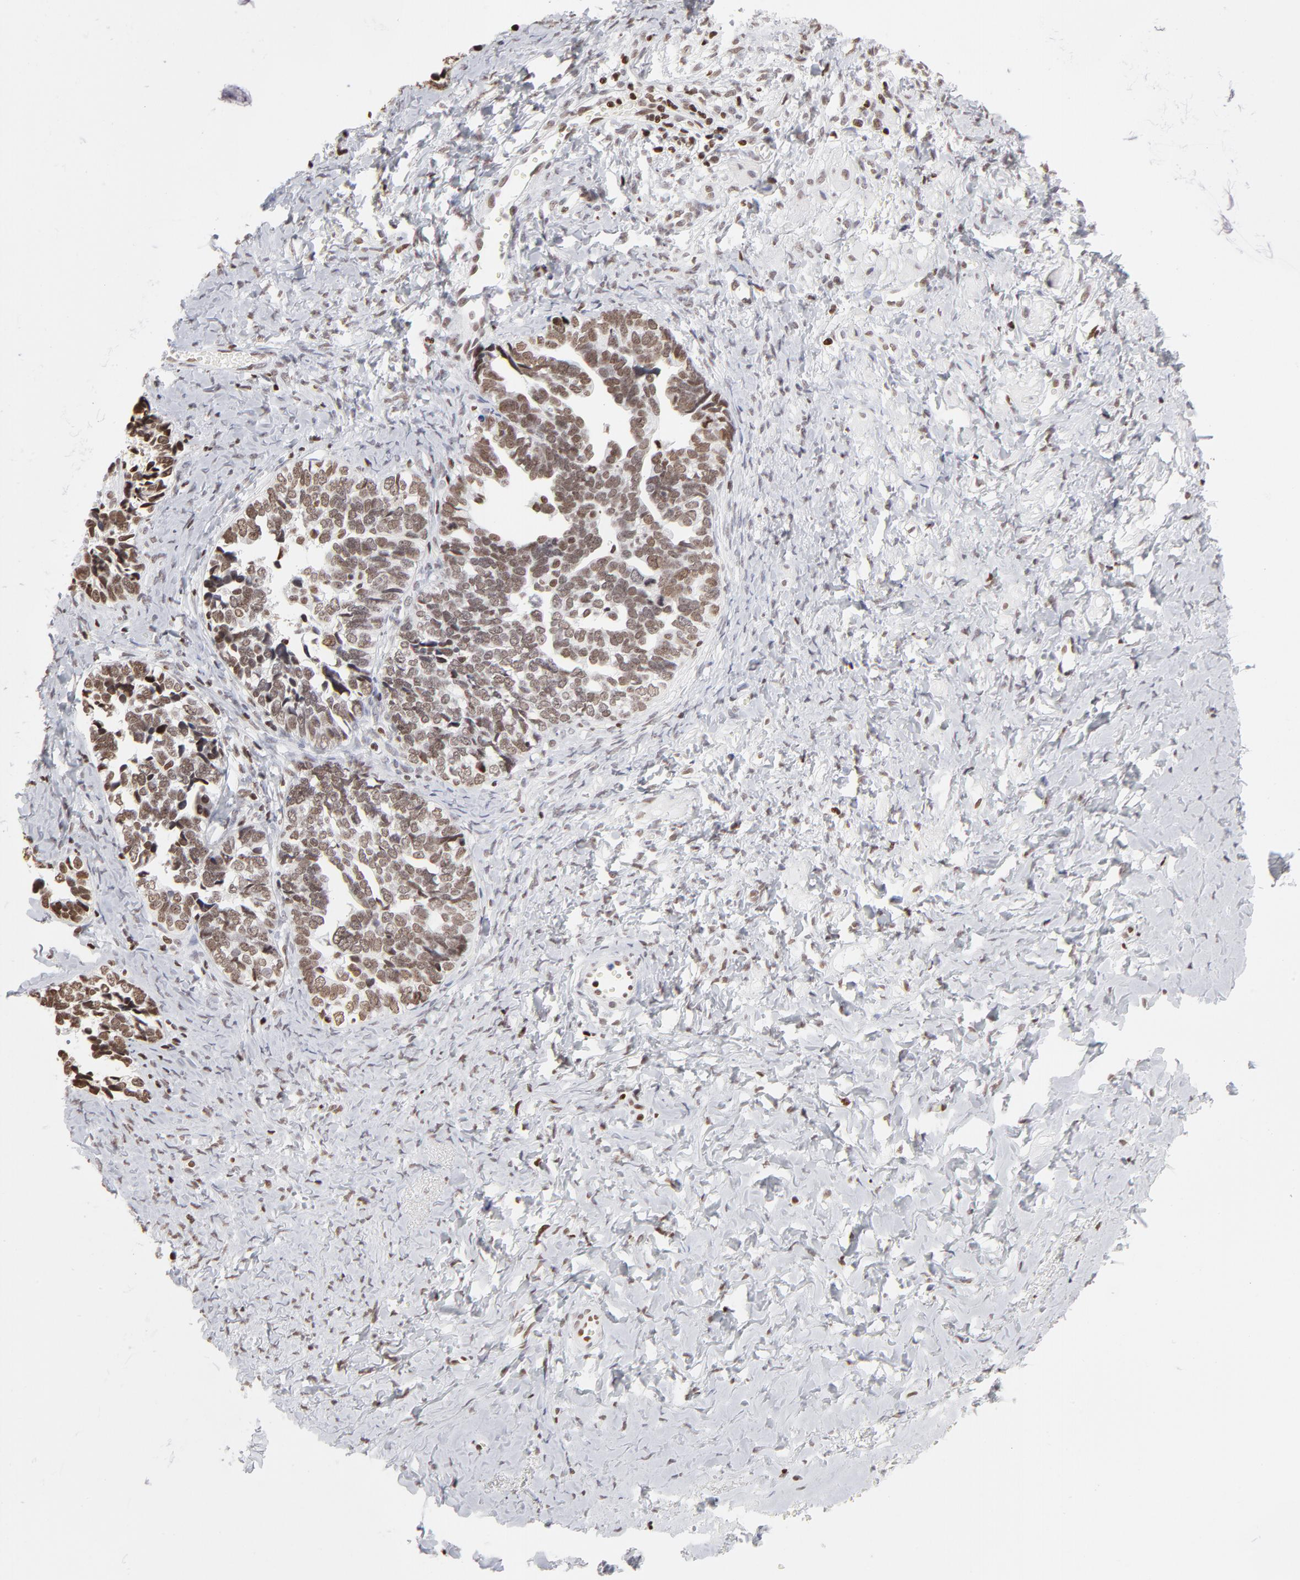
{"staining": {"intensity": "strong", "quantity": ">75%", "location": "nuclear"}, "tissue": "ovarian cancer", "cell_type": "Tumor cells", "image_type": "cancer", "snomed": [{"axis": "morphology", "description": "Cystadenocarcinoma, serous, NOS"}, {"axis": "topography", "description": "Ovary"}], "caption": "Immunohistochemistry (IHC) photomicrograph of neoplastic tissue: human ovarian cancer (serous cystadenocarcinoma) stained using immunohistochemistry exhibits high levels of strong protein expression localized specifically in the nuclear of tumor cells, appearing as a nuclear brown color.", "gene": "PARP1", "patient": {"sex": "female", "age": 77}}